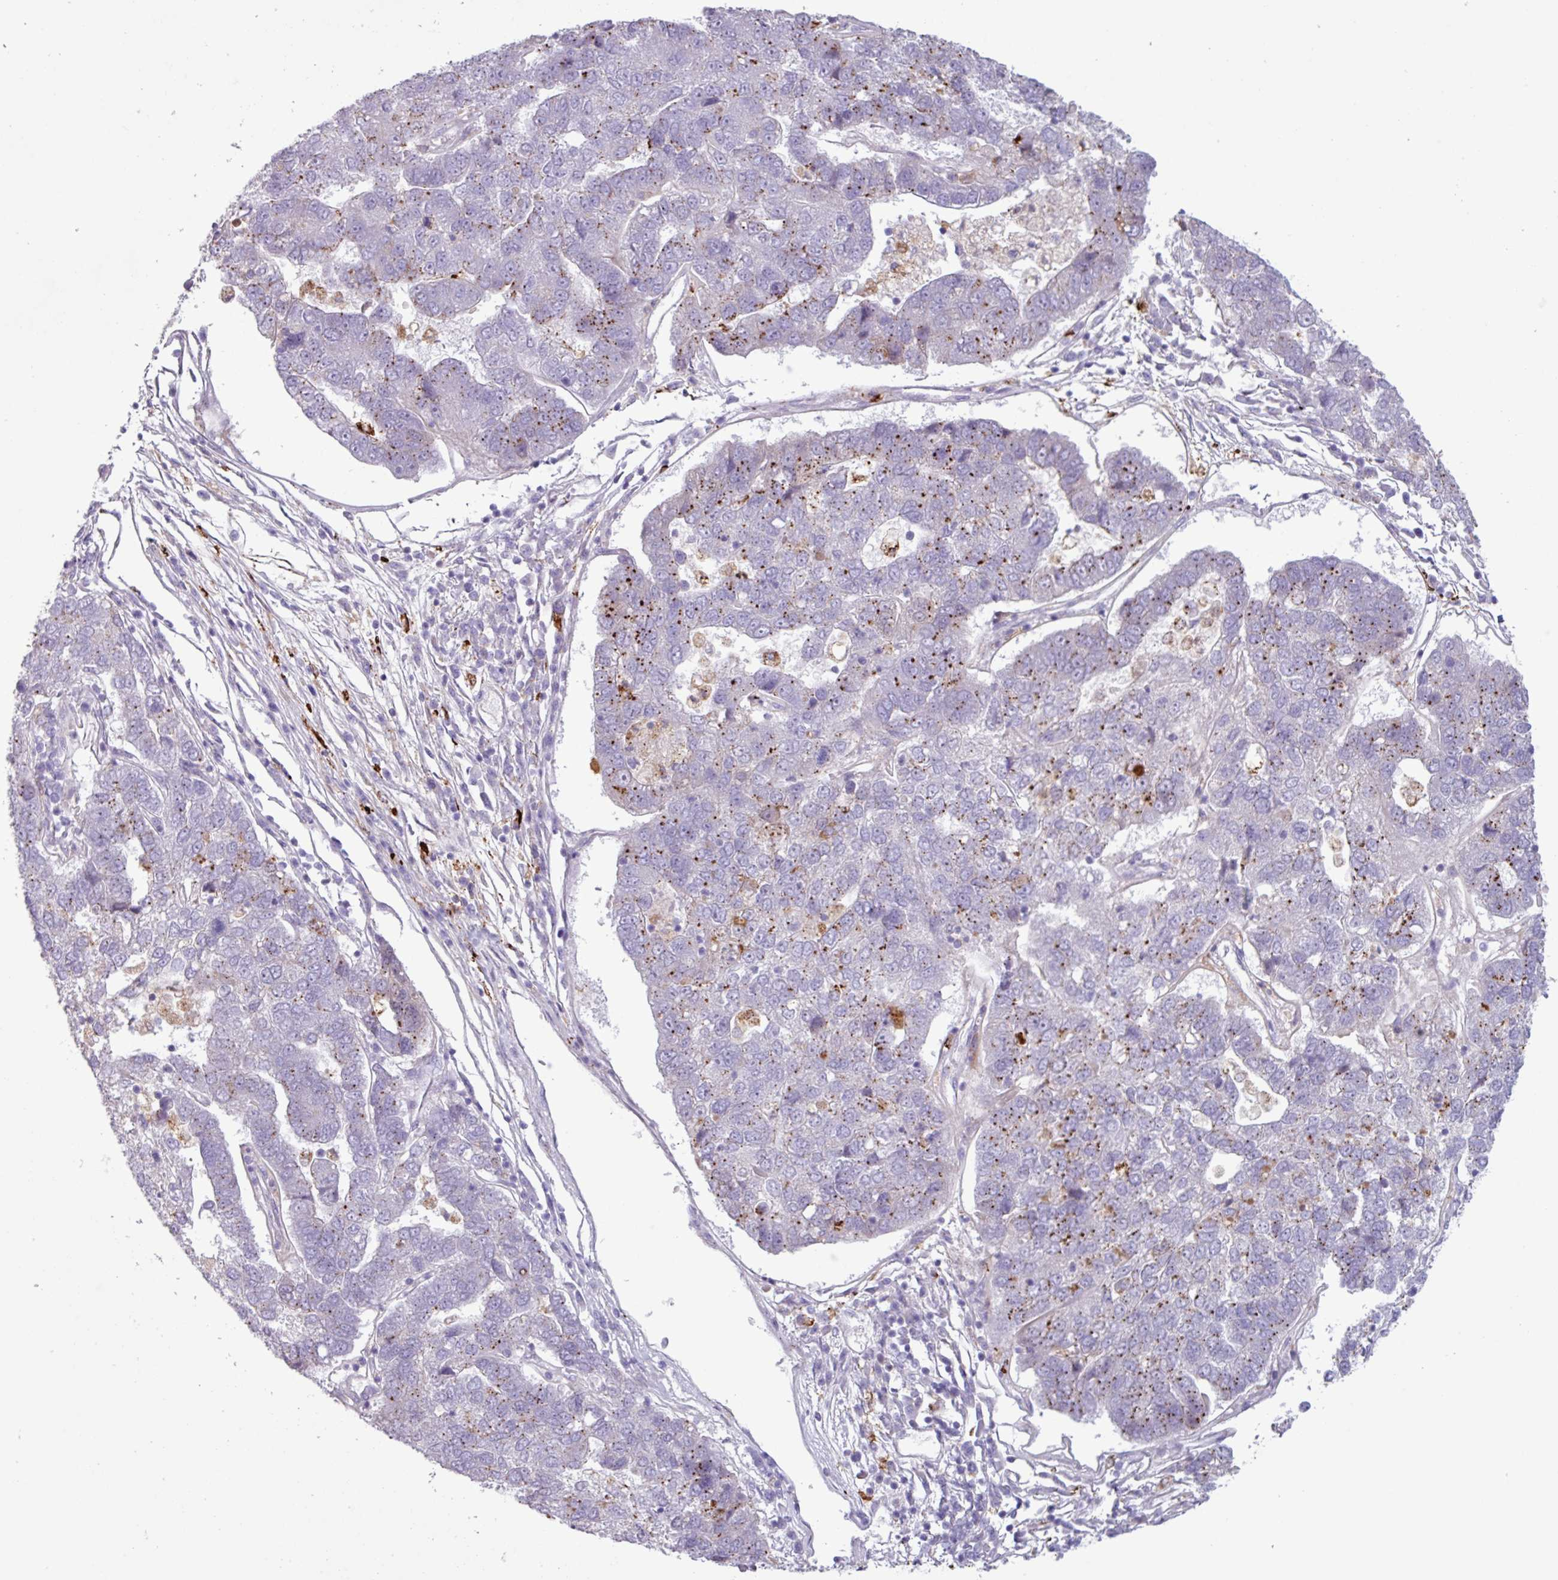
{"staining": {"intensity": "moderate", "quantity": "<25%", "location": "cytoplasmic/membranous"}, "tissue": "pancreatic cancer", "cell_type": "Tumor cells", "image_type": "cancer", "snomed": [{"axis": "morphology", "description": "Adenocarcinoma, NOS"}, {"axis": "topography", "description": "Pancreas"}], "caption": "The immunohistochemical stain highlights moderate cytoplasmic/membranous expression in tumor cells of pancreatic adenocarcinoma tissue. (DAB (3,3'-diaminobenzidine) IHC, brown staining for protein, blue staining for nuclei).", "gene": "C4B", "patient": {"sex": "female", "age": 61}}